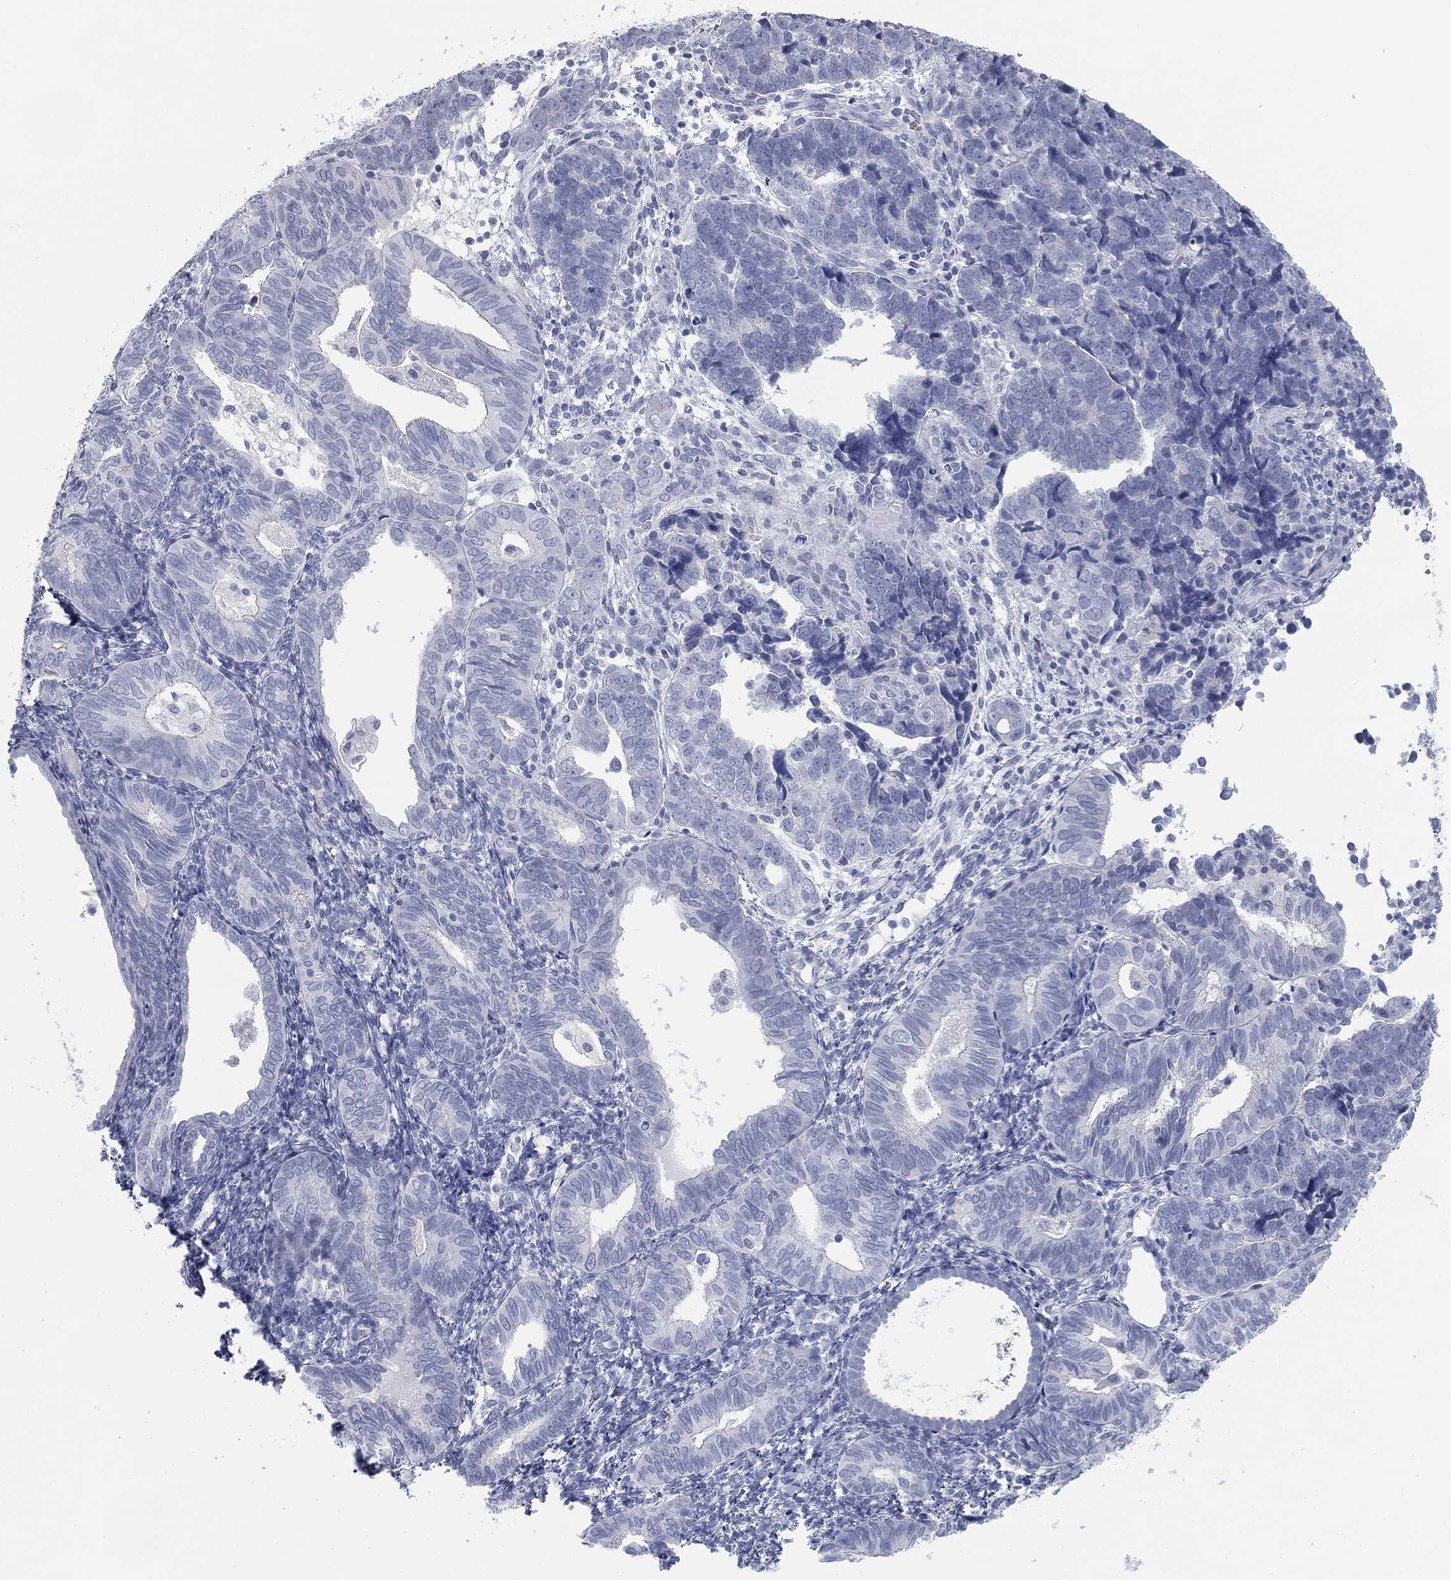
{"staining": {"intensity": "negative", "quantity": "none", "location": "none"}, "tissue": "endometrial cancer", "cell_type": "Tumor cells", "image_type": "cancer", "snomed": [{"axis": "morphology", "description": "Adenocarcinoma, NOS"}, {"axis": "topography", "description": "Endometrium"}], "caption": "The immunohistochemistry histopathology image has no significant staining in tumor cells of adenocarcinoma (endometrial) tissue.", "gene": "TPO", "patient": {"sex": "female", "age": 82}}